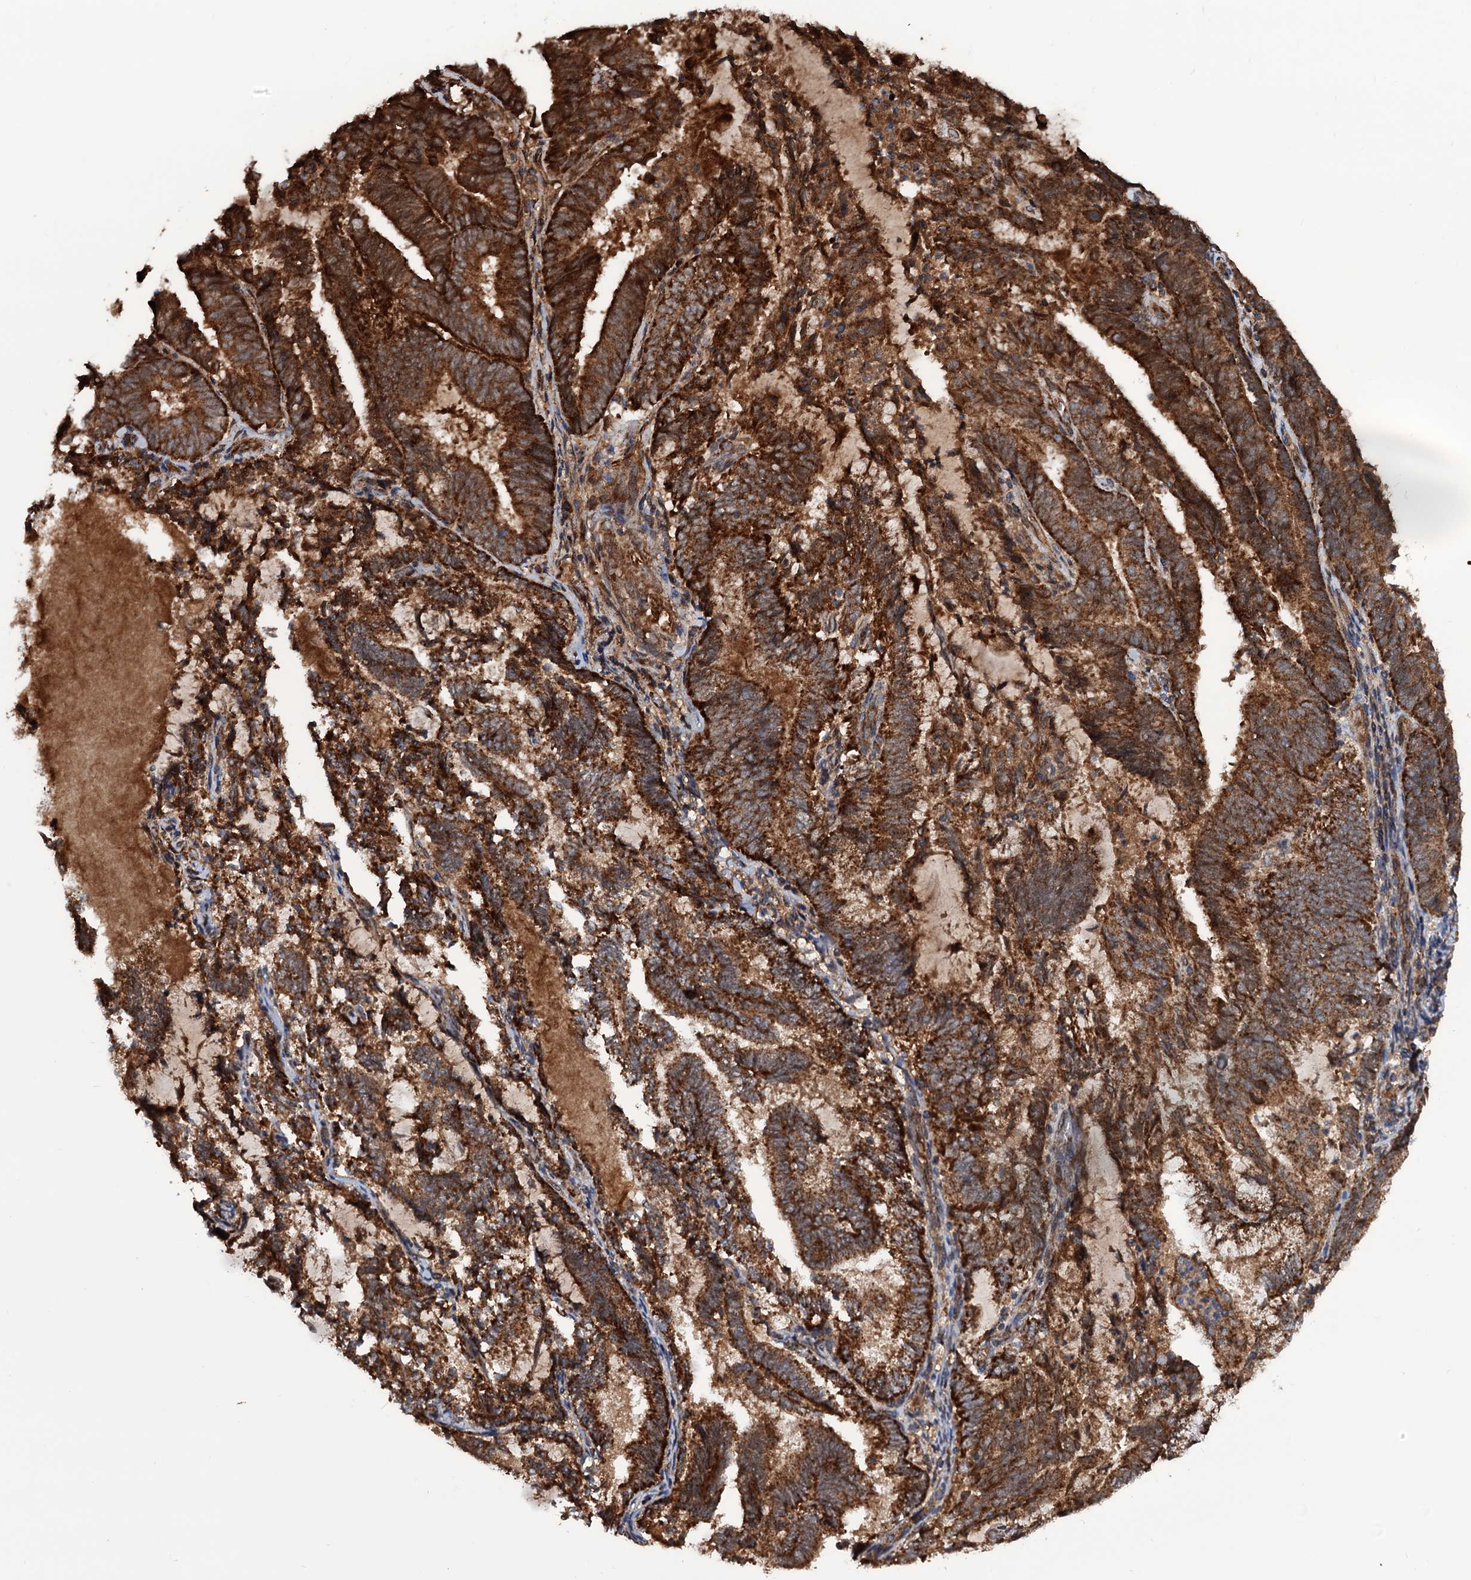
{"staining": {"intensity": "strong", "quantity": ">75%", "location": "cytoplasmic/membranous"}, "tissue": "endometrial cancer", "cell_type": "Tumor cells", "image_type": "cancer", "snomed": [{"axis": "morphology", "description": "Adenocarcinoma, NOS"}, {"axis": "topography", "description": "Endometrium"}], "caption": "DAB immunohistochemical staining of endometrial cancer shows strong cytoplasmic/membranous protein expression in approximately >75% of tumor cells. (Brightfield microscopy of DAB IHC at high magnification).", "gene": "MRPL42", "patient": {"sex": "female", "age": 80}}